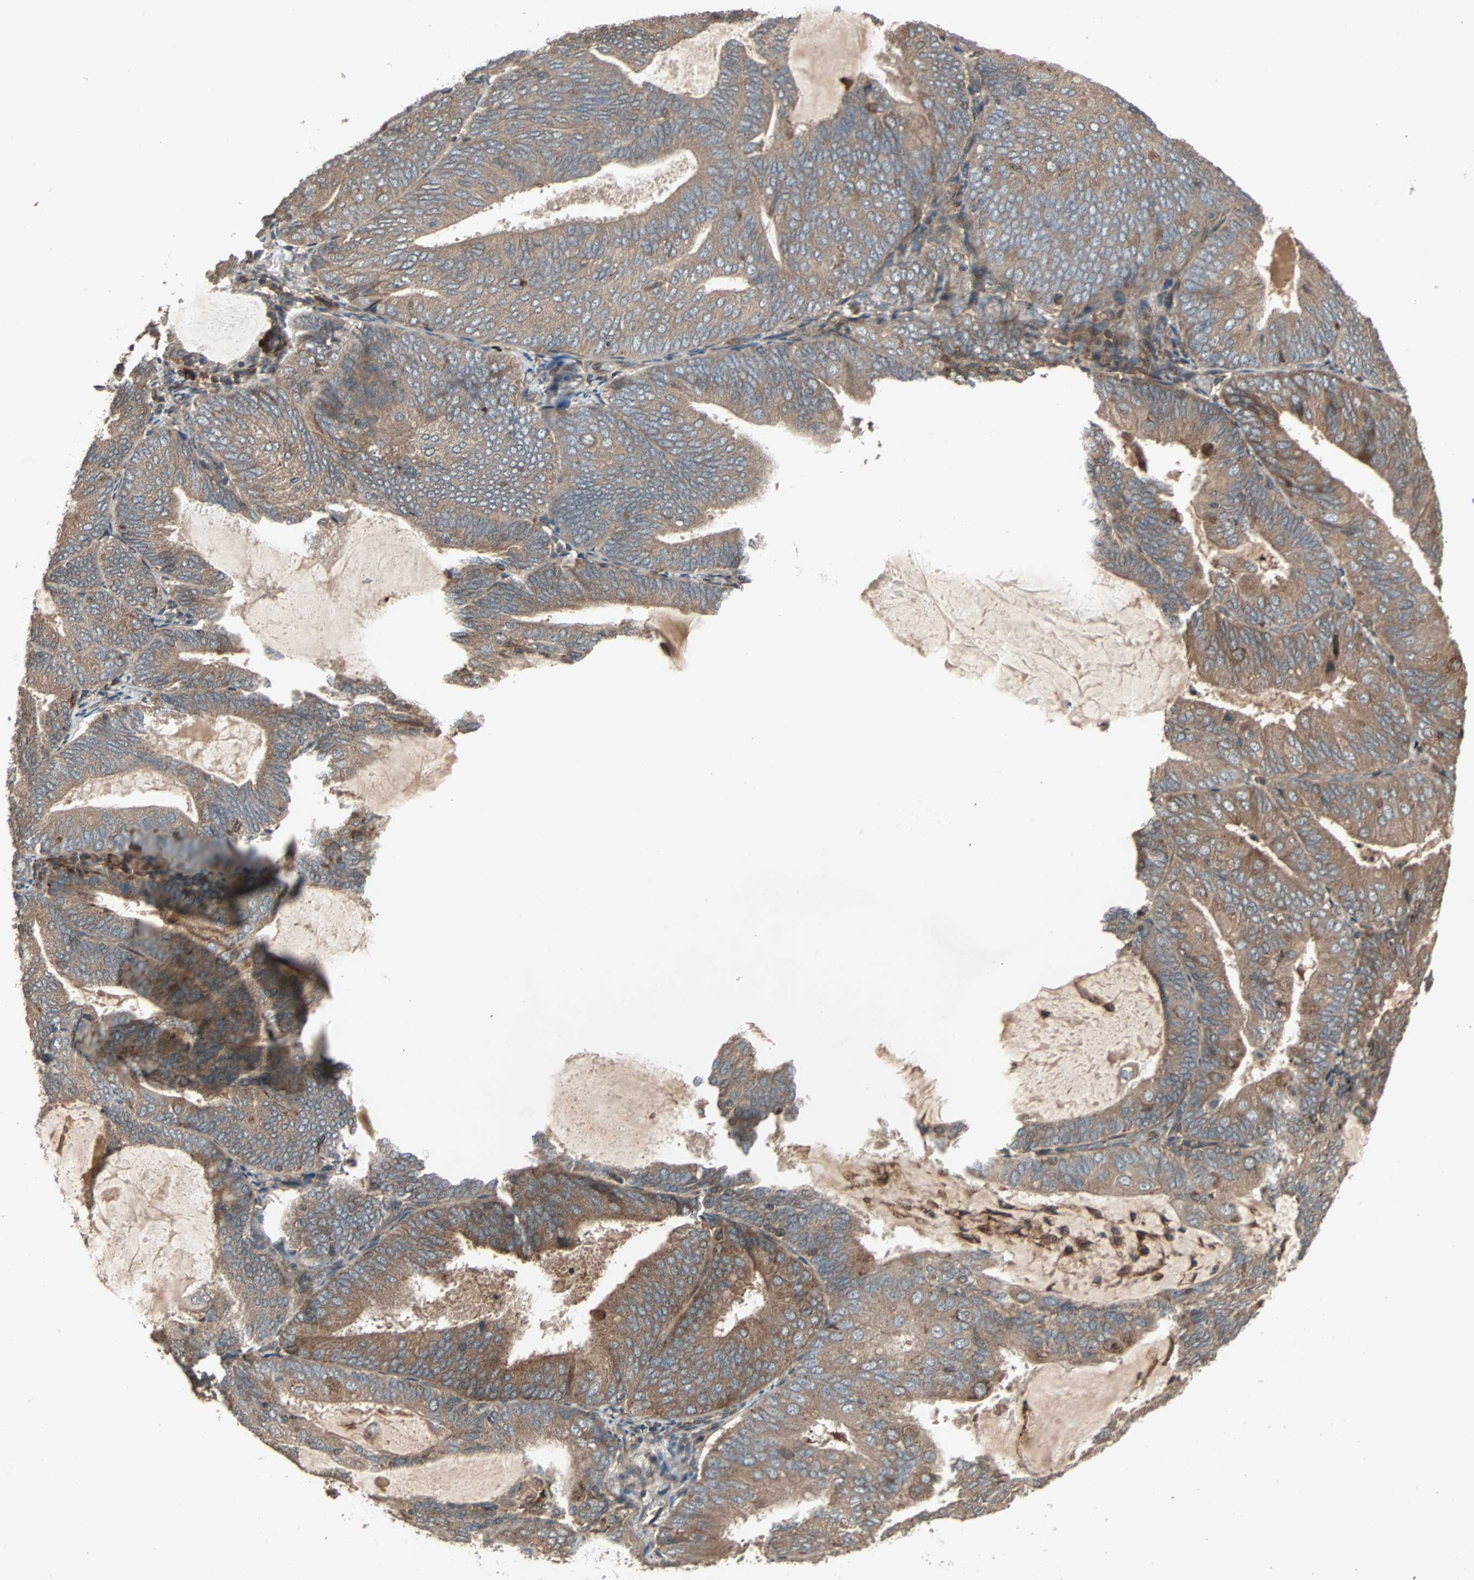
{"staining": {"intensity": "moderate", "quantity": ">75%", "location": "cytoplasmic/membranous"}, "tissue": "endometrial cancer", "cell_type": "Tumor cells", "image_type": "cancer", "snomed": [{"axis": "morphology", "description": "Adenocarcinoma, NOS"}, {"axis": "topography", "description": "Endometrium"}], "caption": "The immunohistochemical stain shows moderate cytoplasmic/membranous expression in tumor cells of adenocarcinoma (endometrial) tissue.", "gene": "RAB7A", "patient": {"sex": "female", "age": 81}}